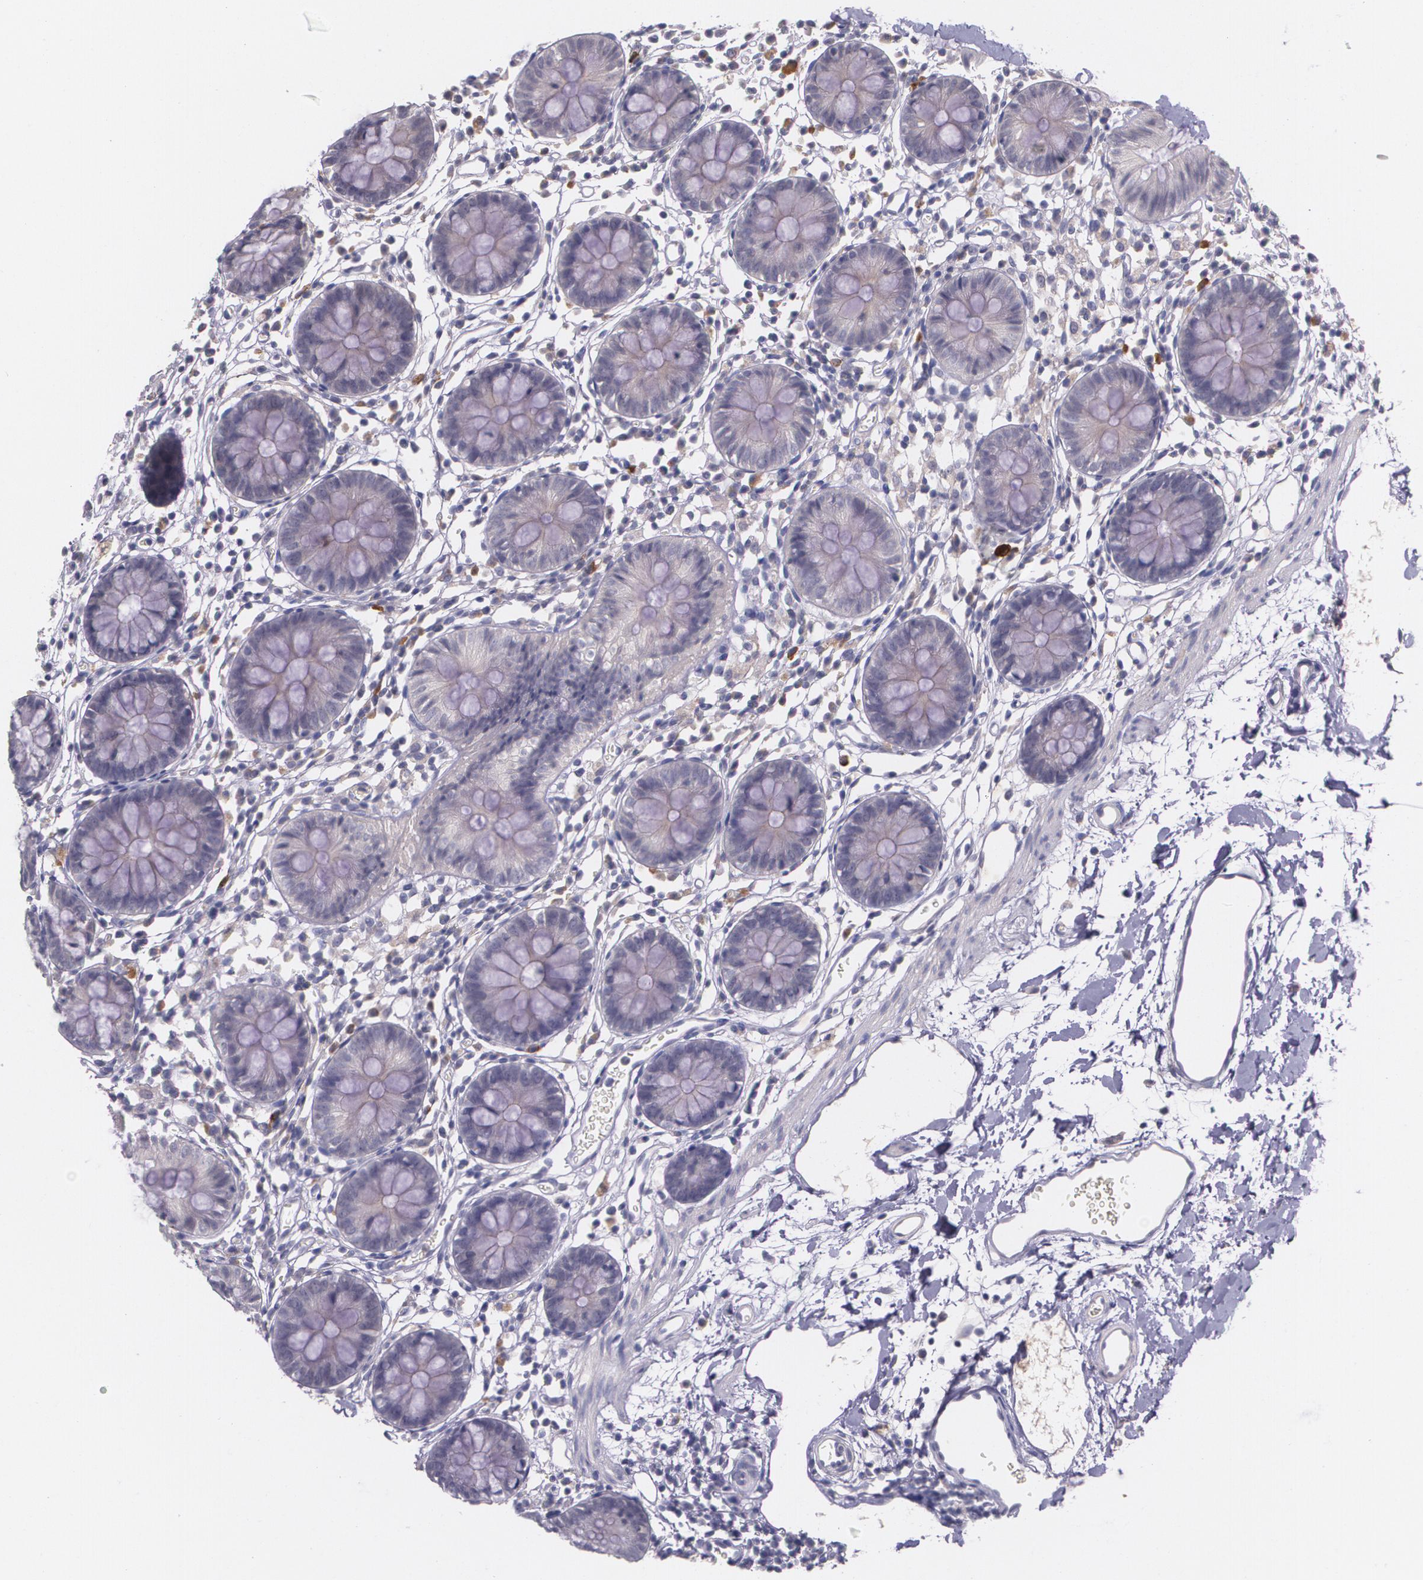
{"staining": {"intensity": "negative", "quantity": "none", "location": "none"}, "tissue": "colon", "cell_type": "Endothelial cells", "image_type": "normal", "snomed": [{"axis": "morphology", "description": "Normal tissue, NOS"}, {"axis": "topography", "description": "Colon"}], "caption": "High magnification brightfield microscopy of normal colon stained with DAB (brown) and counterstained with hematoxylin (blue): endothelial cells show no significant staining. (Stains: DAB immunohistochemistry (IHC) with hematoxylin counter stain, Microscopy: brightfield microscopy at high magnification).", "gene": "TM4SF1", "patient": {"sex": "male", "age": 14}}